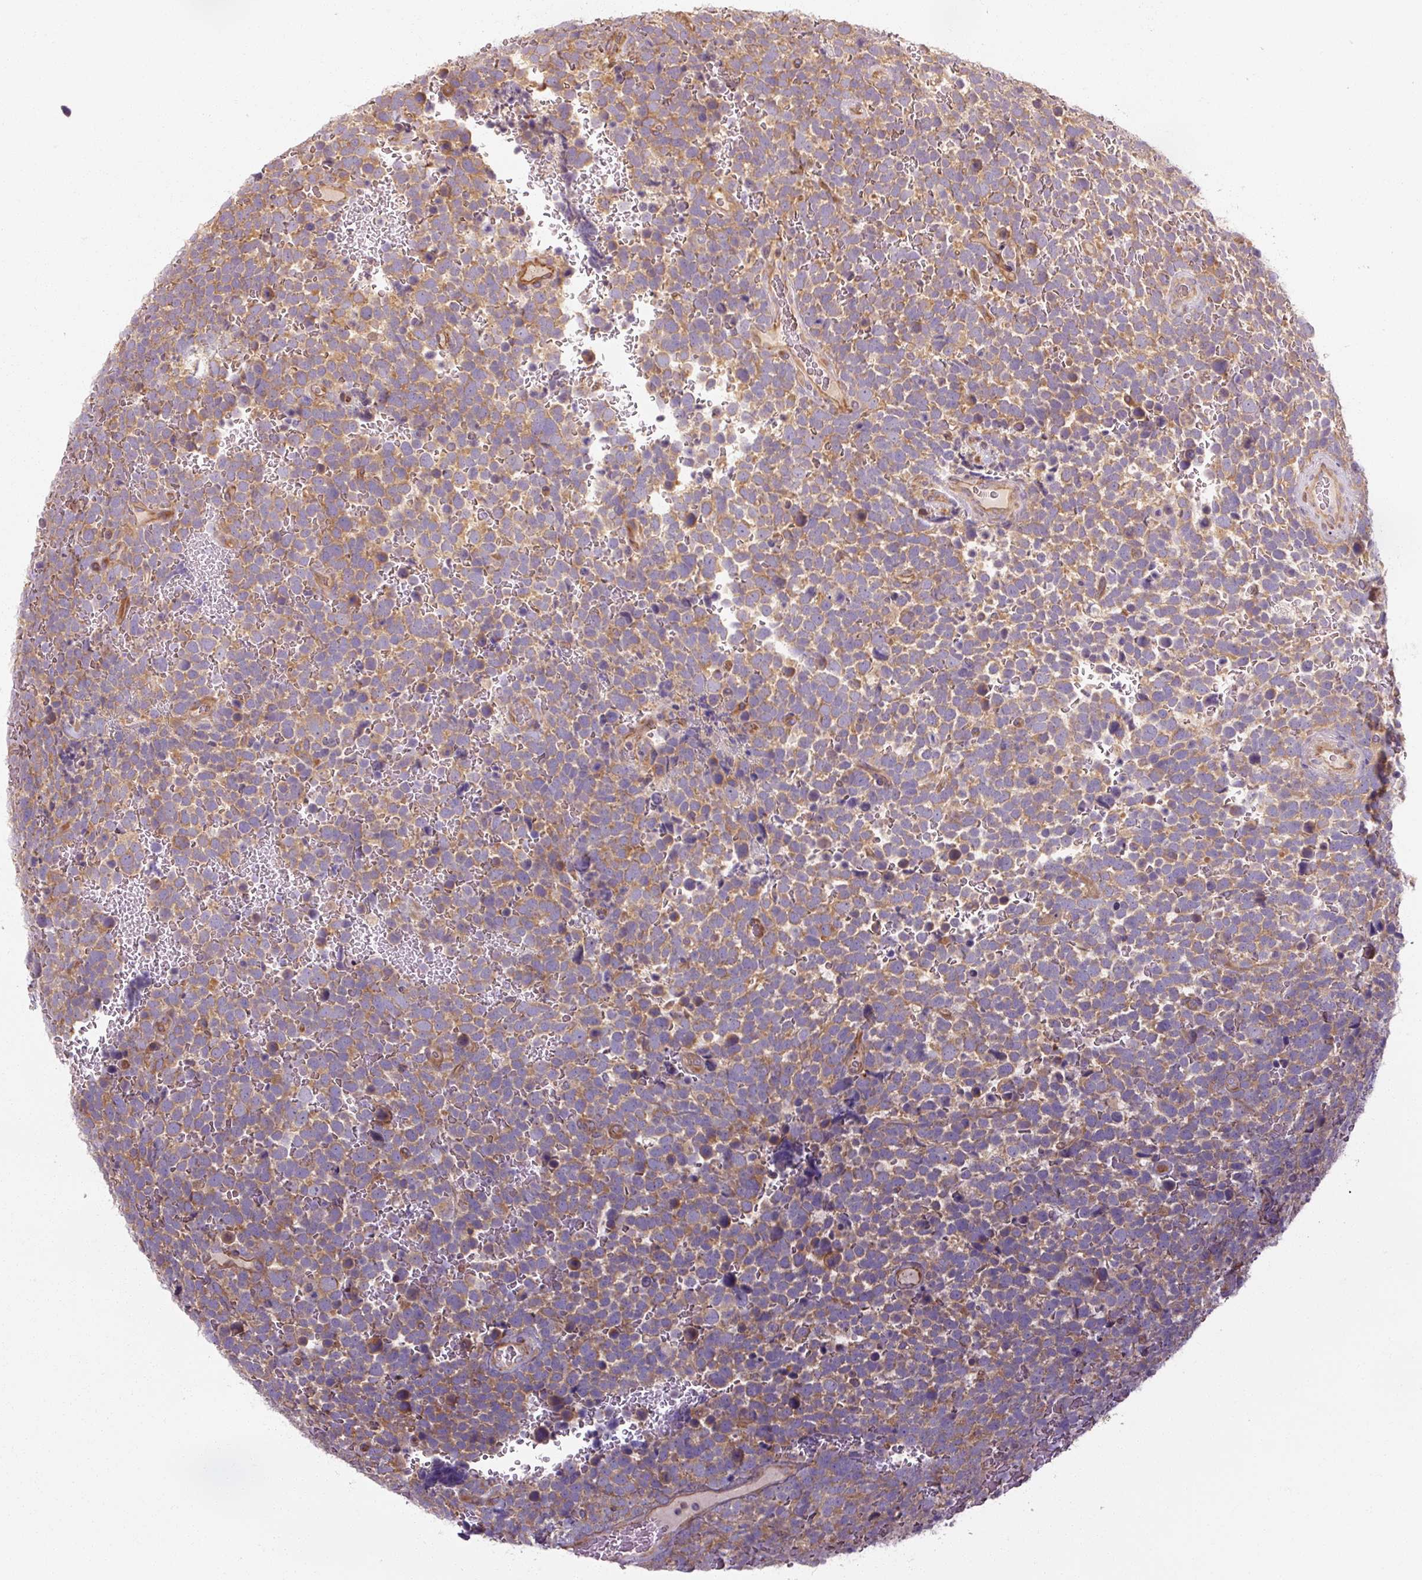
{"staining": {"intensity": "moderate", "quantity": "25%-75%", "location": "cytoplasmic/membranous"}, "tissue": "urothelial cancer", "cell_type": "Tumor cells", "image_type": "cancer", "snomed": [{"axis": "morphology", "description": "Urothelial carcinoma, High grade"}, {"axis": "topography", "description": "Urinary bladder"}], "caption": "DAB (3,3'-diaminobenzidine) immunohistochemical staining of human urothelial carcinoma (high-grade) displays moderate cytoplasmic/membranous protein positivity in about 25%-75% of tumor cells.", "gene": "RB1CC1", "patient": {"sex": "female", "age": 82}}